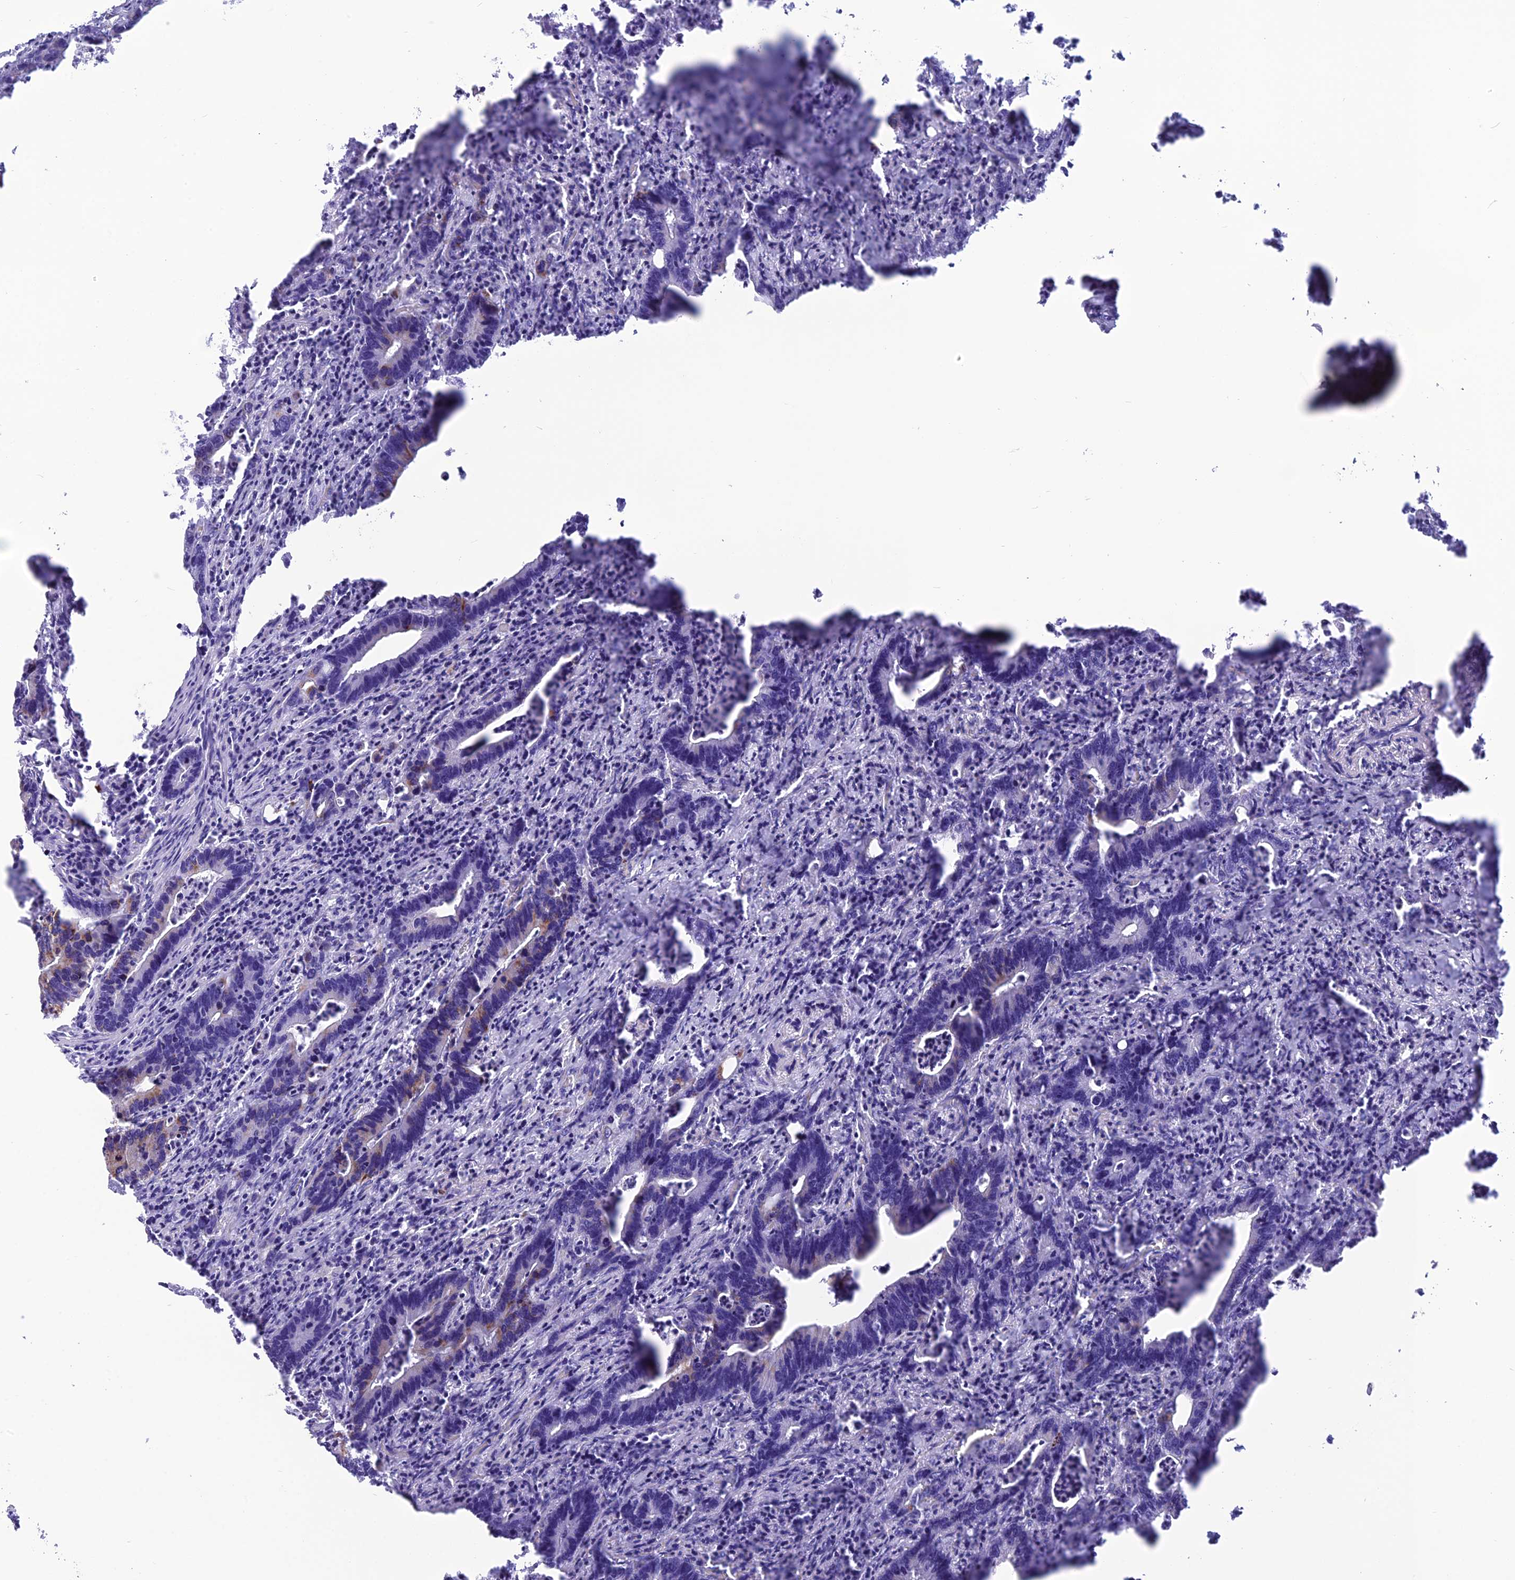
{"staining": {"intensity": "moderate", "quantity": "<25%", "location": "cytoplasmic/membranous"}, "tissue": "colorectal cancer", "cell_type": "Tumor cells", "image_type": "cancer", "snomed": [{"axis": "morphology", "description": "Adenocarcinoma, NOS"}, {"axis": "topography", "description": "Colon"}], "caption": "DAB (3,3'-diaminobenzidine) immunohistochemical staining of human colorectal adenocarcinoma shows moderate cytoplasmic/membranous protein positivity in approximately <25% of tumor cells.", "gene": "TRAM1L1", "patient": {"sex": "female", "age": 75}}